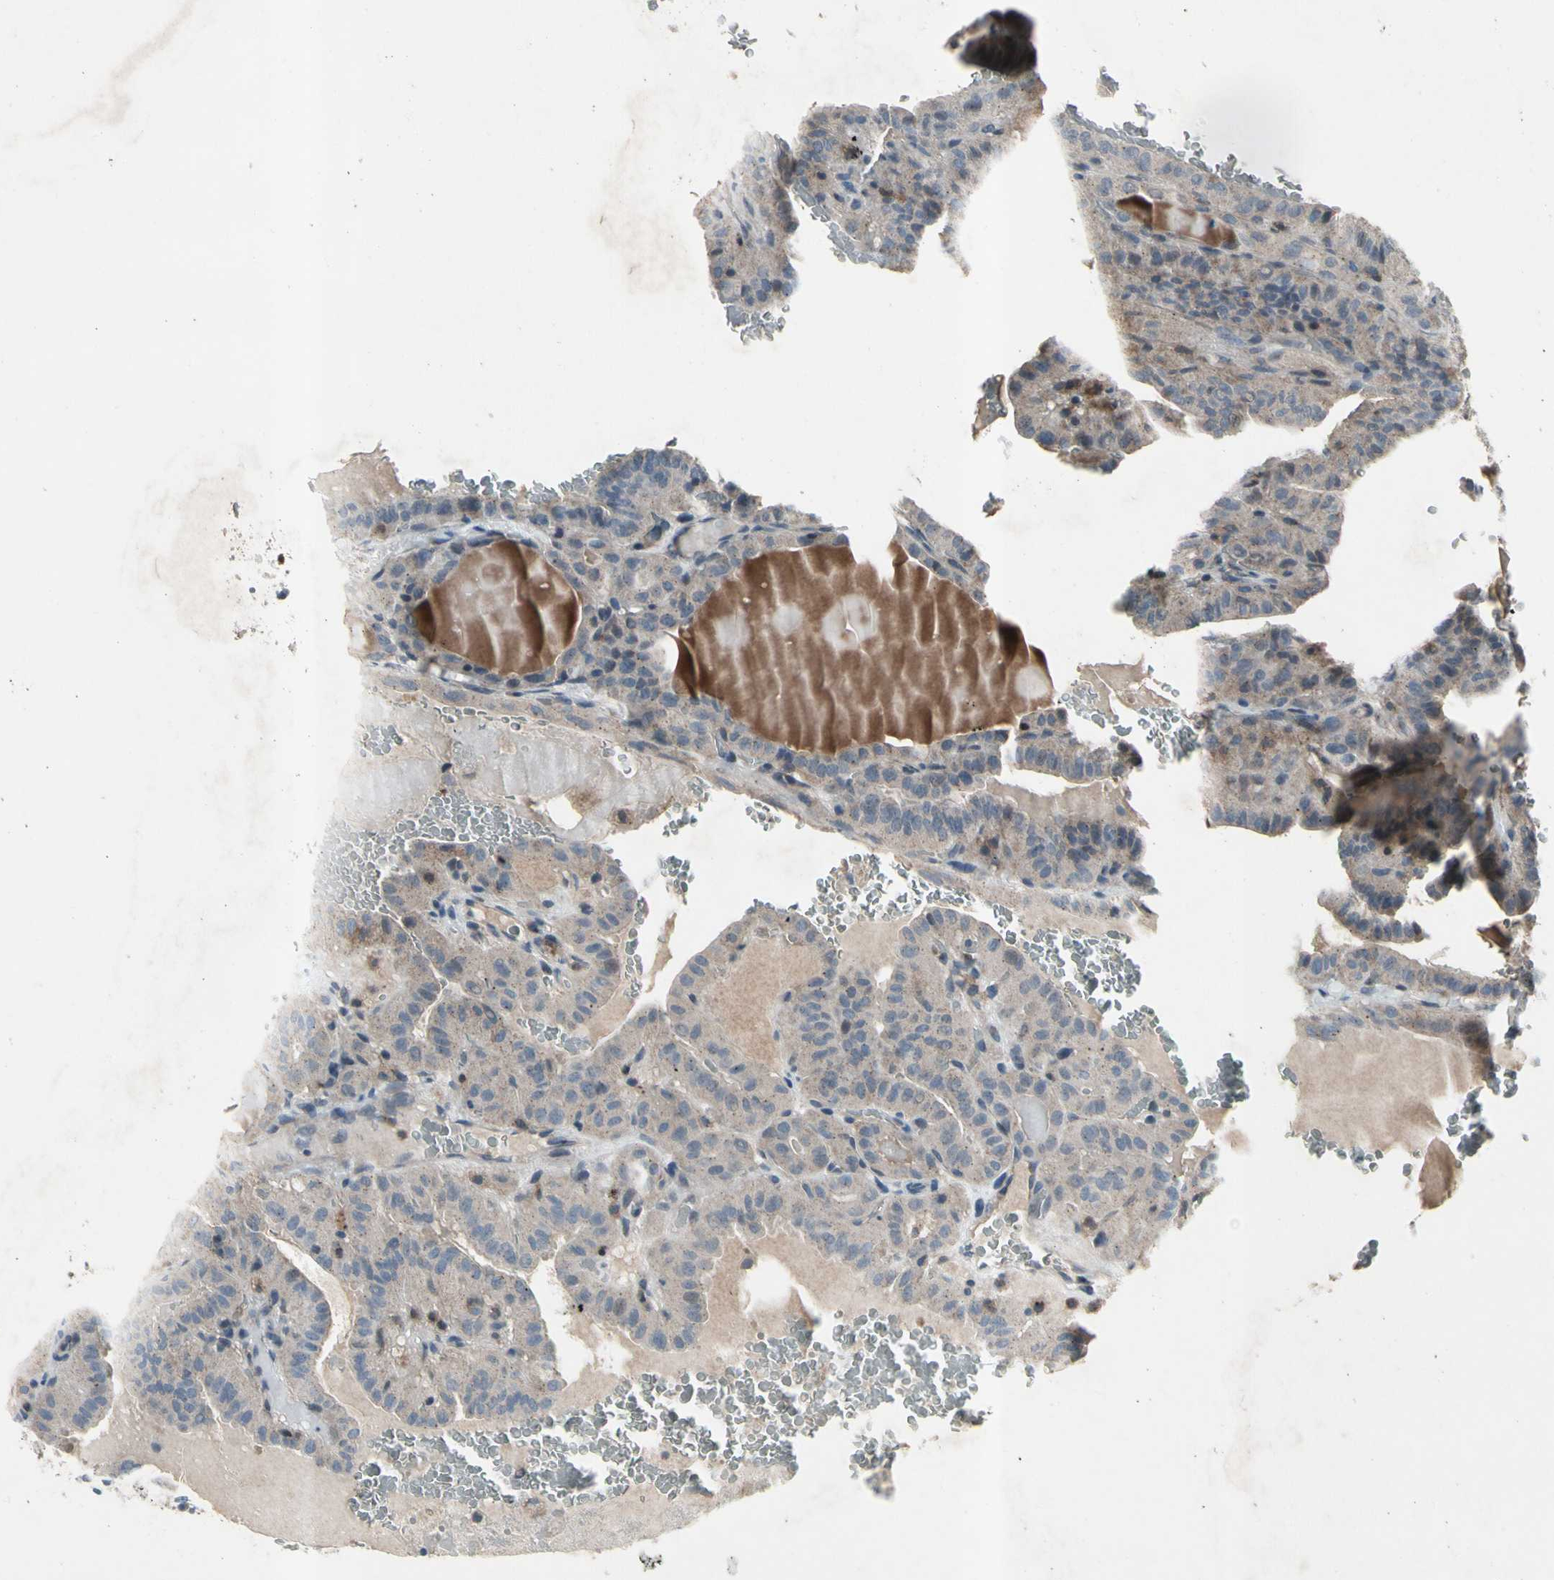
{"staining": {"intensity": "weak", "quantity": "<25%", "location": "cytoplasmic/membranous"}, "tissue": "thyroid cancer", "cell_type": "Tumor cells", "image_type": "cancer", "snomed": [{"axis": "morphology", "description": "Papillary adenocarcinoma, NOS"}, {"axis": "topography", "description": "Thyroid gland"}], "caption": "High power microscopy image of an IHC histopathology image of thyroid cancer, revealing no significant staining in tumor cells.", "gene": "NMI", "patient": {"sex": "male", "age": 77}}